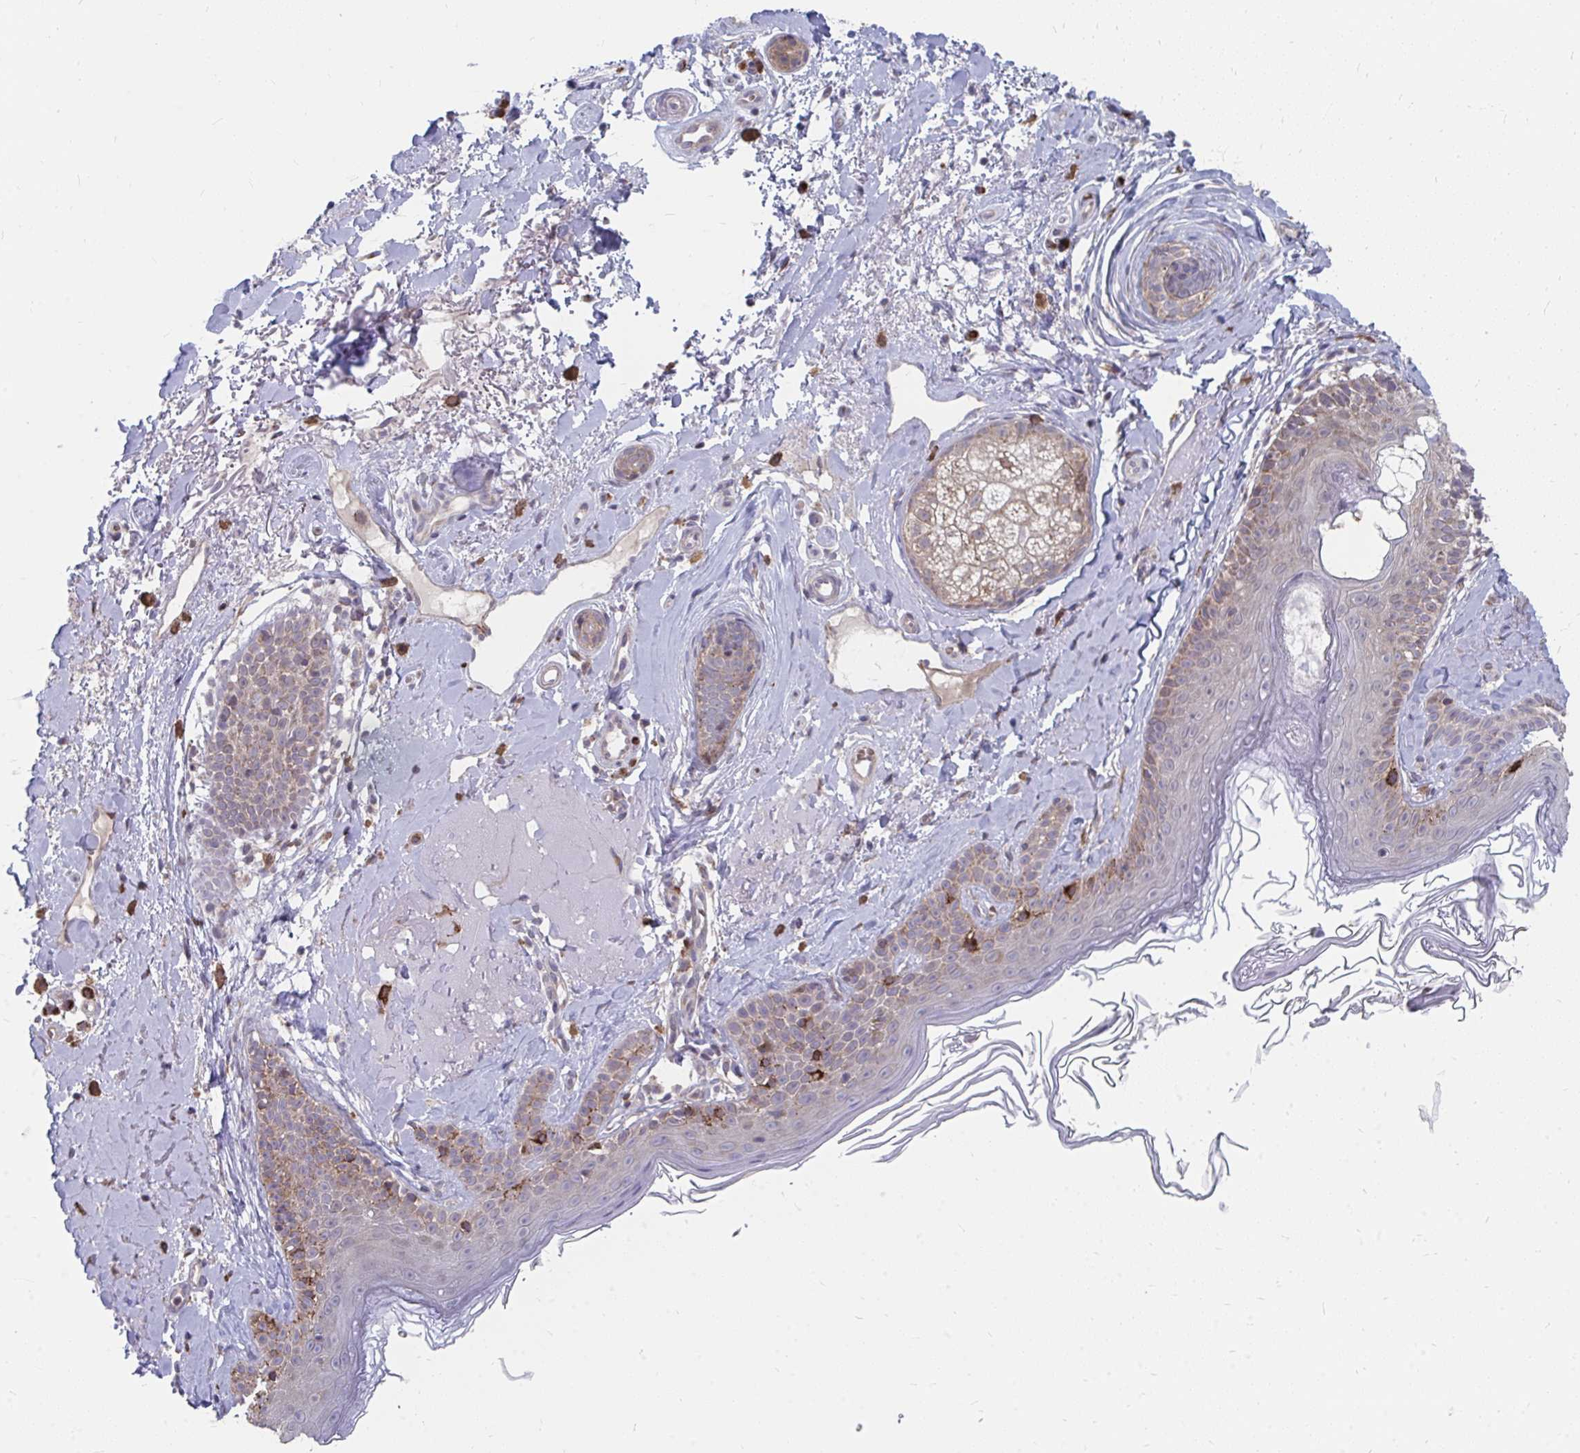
{"staining": {"intensity": "moderate", "quantity": ">75%", "location": "cytoplasmic/membranous"}, "tissue": "skin", "cell_type": "Fibroblasts", "image_type": "normal", "snomed": [{"axis": "morphology", "description": "Normal tissue, NOS"}, {"axis": "topography", "description": "Skin"}], "caption": "IHC of benign skin reveals medium levels of moderate cytoplasmic/membranous staining in about >75% of fibroblasts. (brown staining indicates protein expression, while blue staining denotes nuclei).", "gene": "PABIR3", "patient": {"sex": "male", "age": 73}}